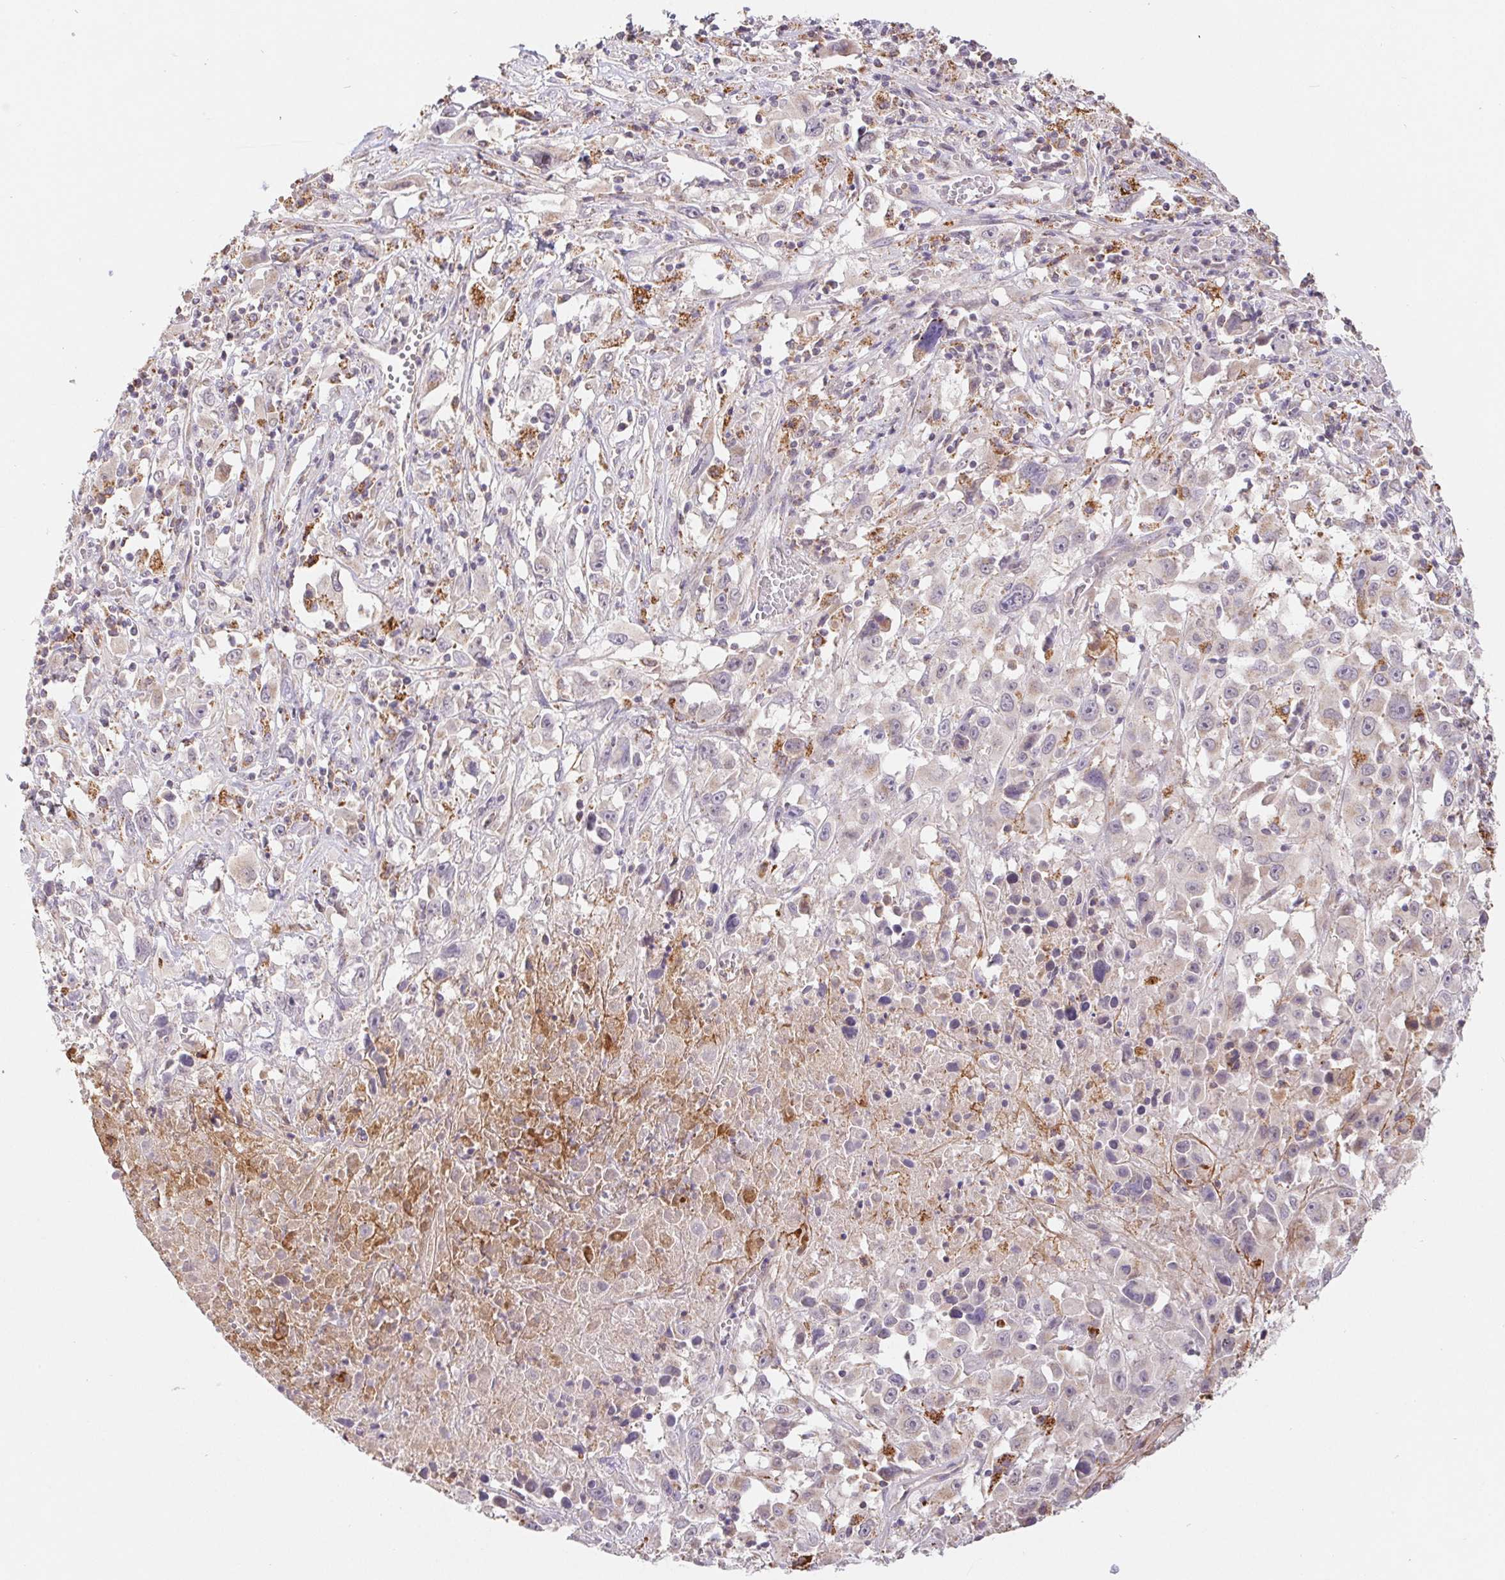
{"staining": {"intensity": "negative", "quantity": "none", "location": "none"}, "tissue": "melanoma", "cell_type": "Tumor cells", "image_type": "cancer", "snomed": [{"axis": "morphology", "description": "Malignant melanoma, Metastatic site"}, {"axis": "topography", "description": "Soft tissue"}], "caption": "A histopathology image of human malignant melanoma (metastatic site) is negative for staining in tumor cells.", "gene": "EMC6", "patient": {"sex": "male", "age": 50}}